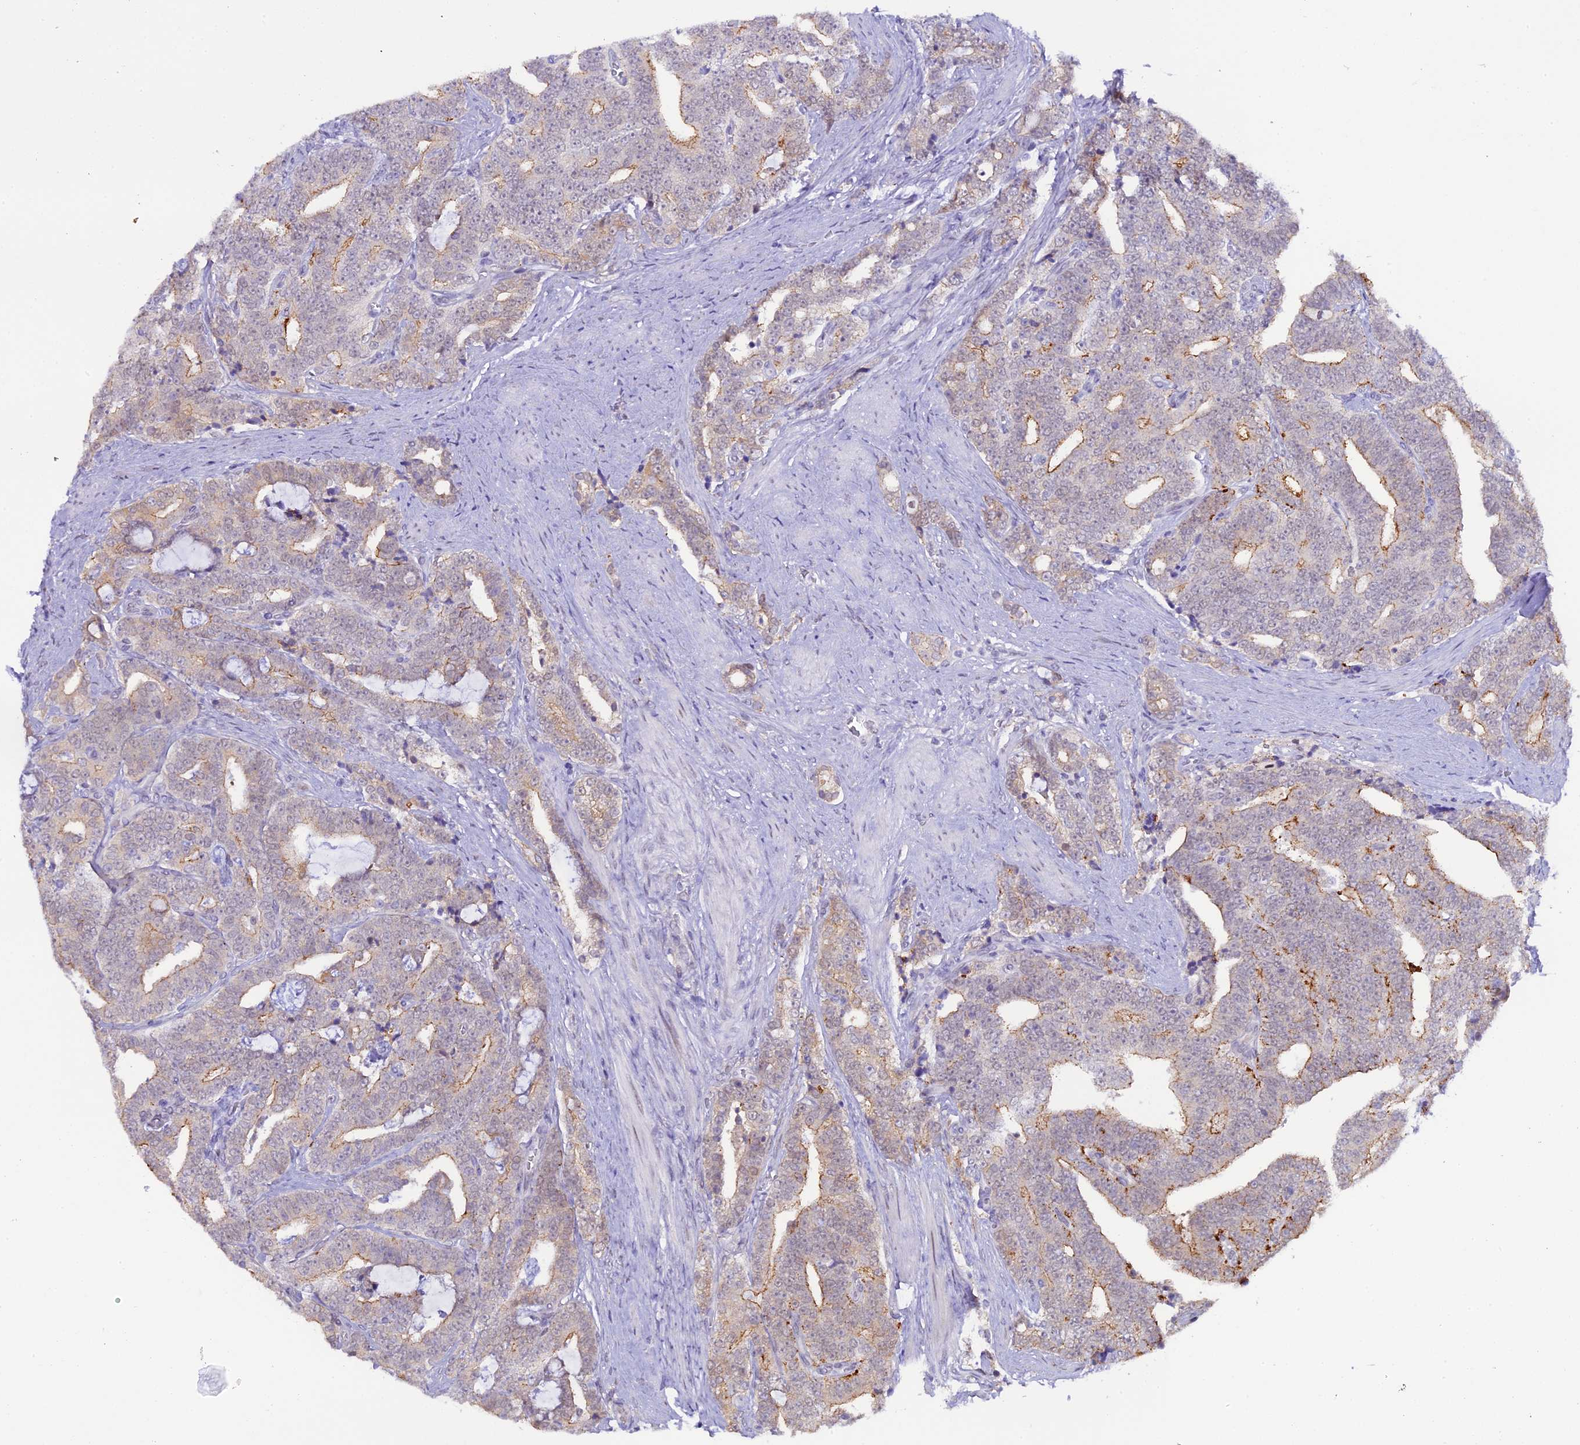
{"staining": {"intensity": "moderate", "quantity": "<25%", "location": "cytoplasmic/membranous"}, "tissue": "prostate cancer", "cell_type": "Tumor cells", "image_type": "cancer", "snomed": [{"axis": "morphology", "description": "Adenocarcinoma, High grade"}, {"axis": "topography", "description": "Prostate and seminal vesicle, NOS"}], "caption": "About <25% of tumor cells in human prostate high-grade adenocarcinoma exhibit moderate cytoplasmic/membranous protein staining as visualized by brown immunohistochemical staining.", "gene": "OSGEP", "patient": {"sex": "male", "age": 67}}